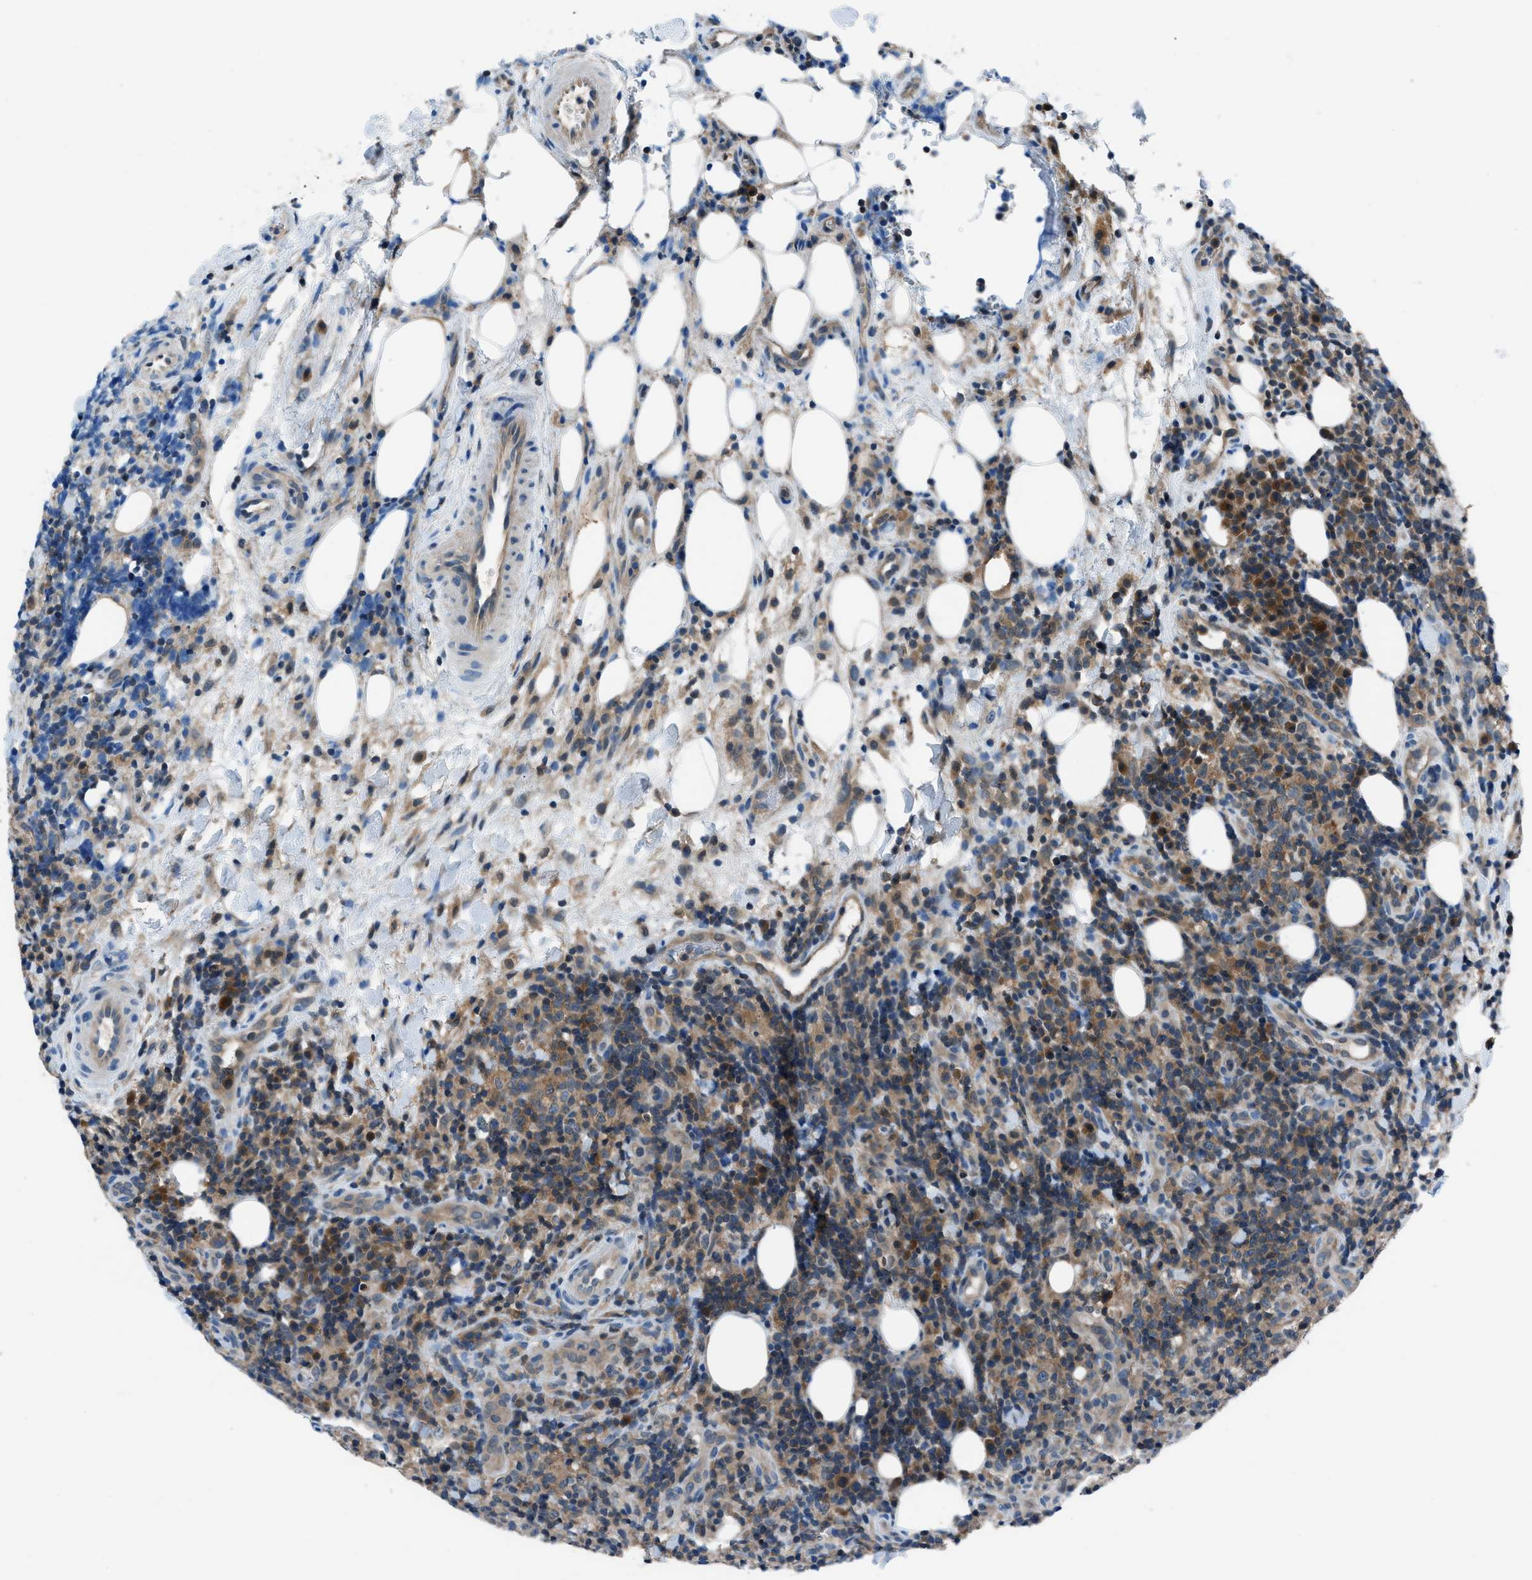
{"staining": {"intensity": "moderate", "quantity": ">75%", "location": "cytoplasmic/membranous"}, "tissue": "lymphoma", "cell_type": "Tumor cells", "image_type": "cancer", "snomed": [{"axis": "morphology", "description": "Malignant lymphoma, non-Hodgkin's type, High grade"}, {"axis": "topography", "description": "Lymph node"}], "caption": "Immunohistochemical staining of human lymphoma exhibits moderate cytoplasmic/membranous protein expression in approximately >75% of tumor cells.", "gene": "ACP1", "patient": {"sex": "female", "age": 76}}